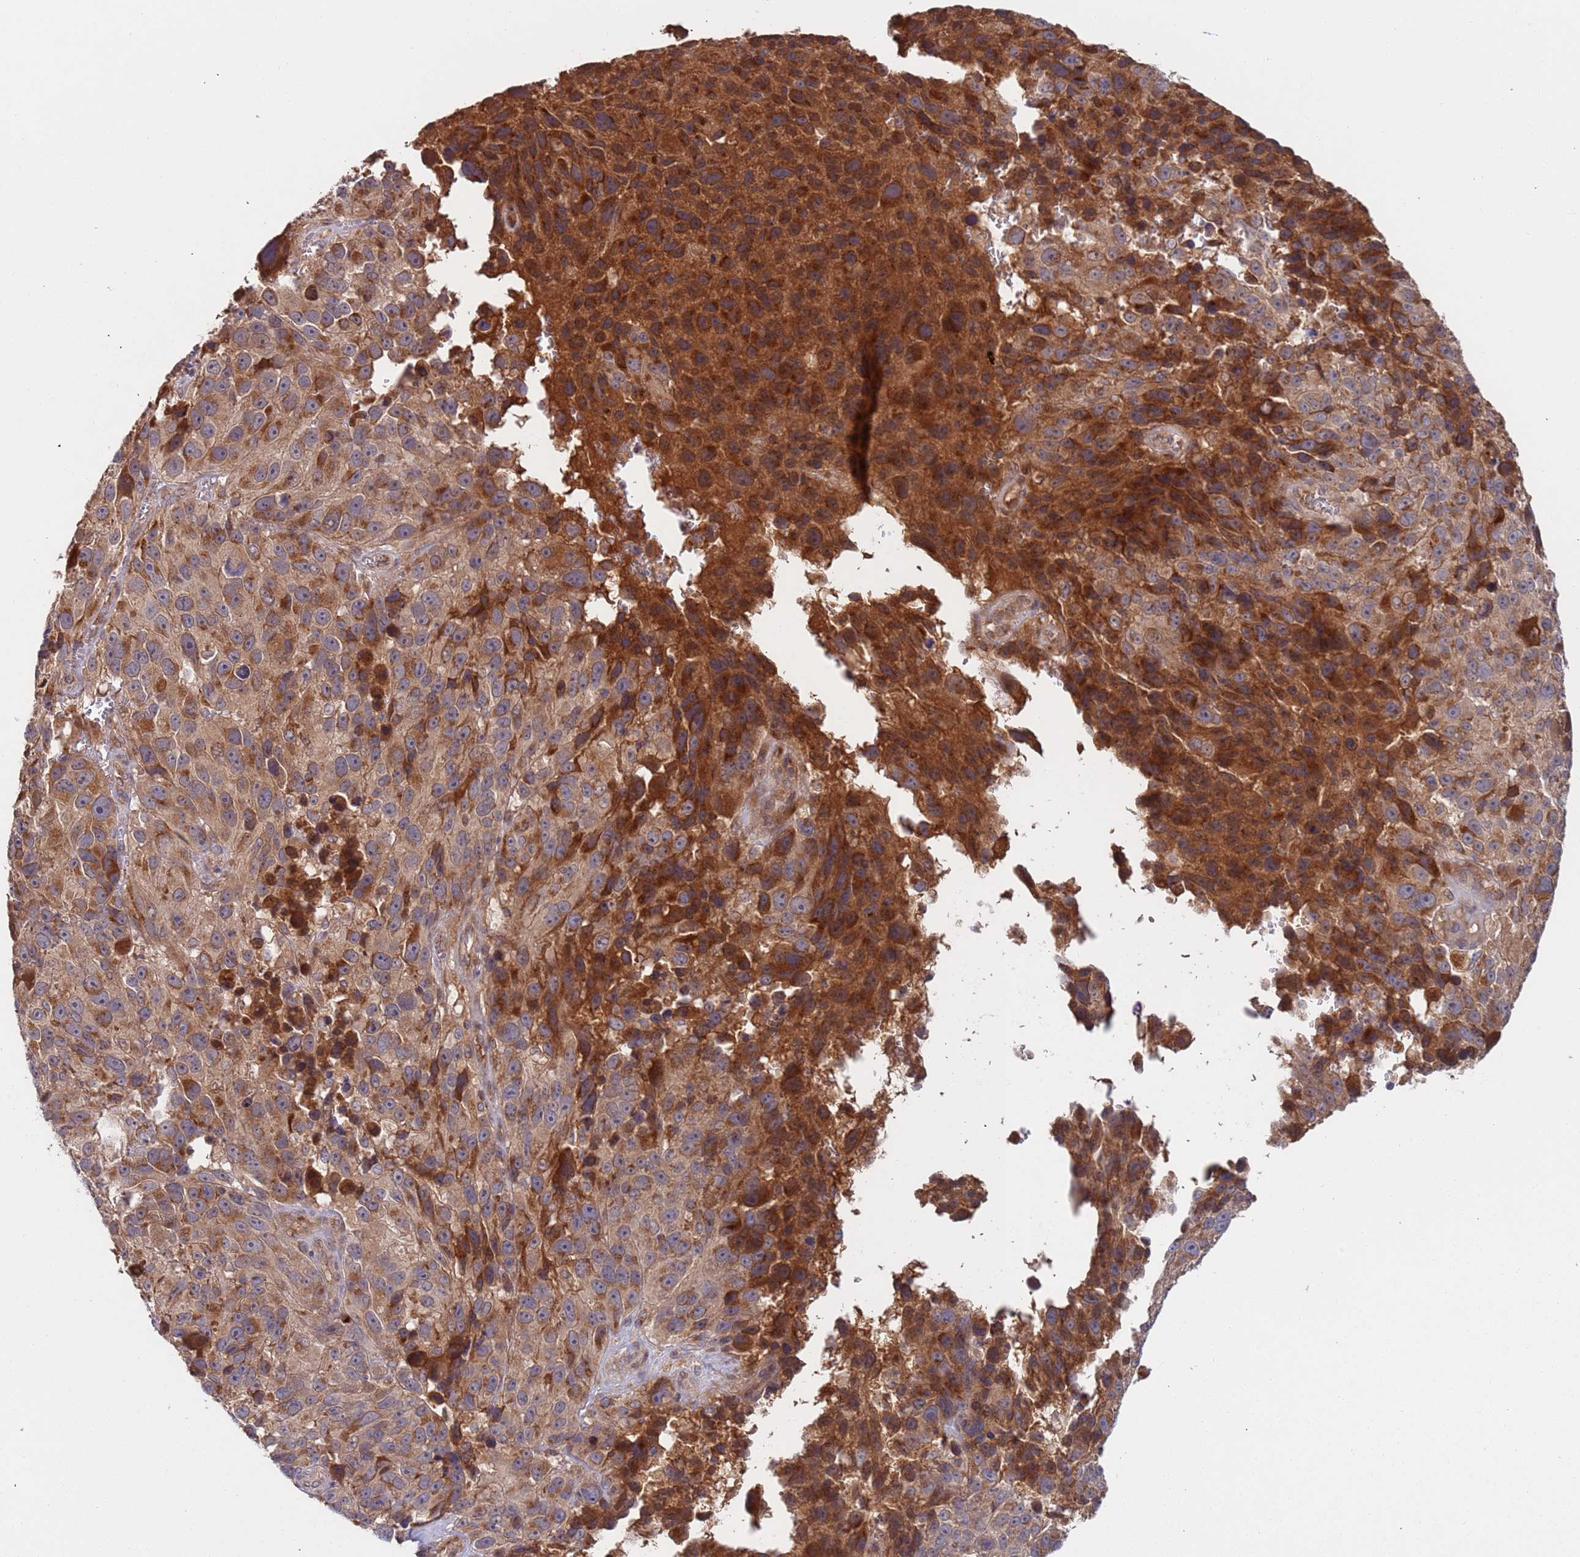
{"staining": {"intensity": "moderate", "quantity": ">75%", "location": "cytoplasmic/membranous"}, "tissue": "melanoma", "cell_type": "Tumor cells", "image_type": "cancer", "snomed": [{"axis": "morphology", "description": "Malignant melanoma, NOS"}, {"axis": "topography", "description": "Skin"}], "caption": "Protein staining of melanoma tissue demonstrates moderate cytoplasmic/membranous staining in approximately >75% of tumor cells. (DAB = brown stain, brightfield microscopy at high magnification).", "gene": "OR5A2", "patient": {"sex": "male", "age": 84}}